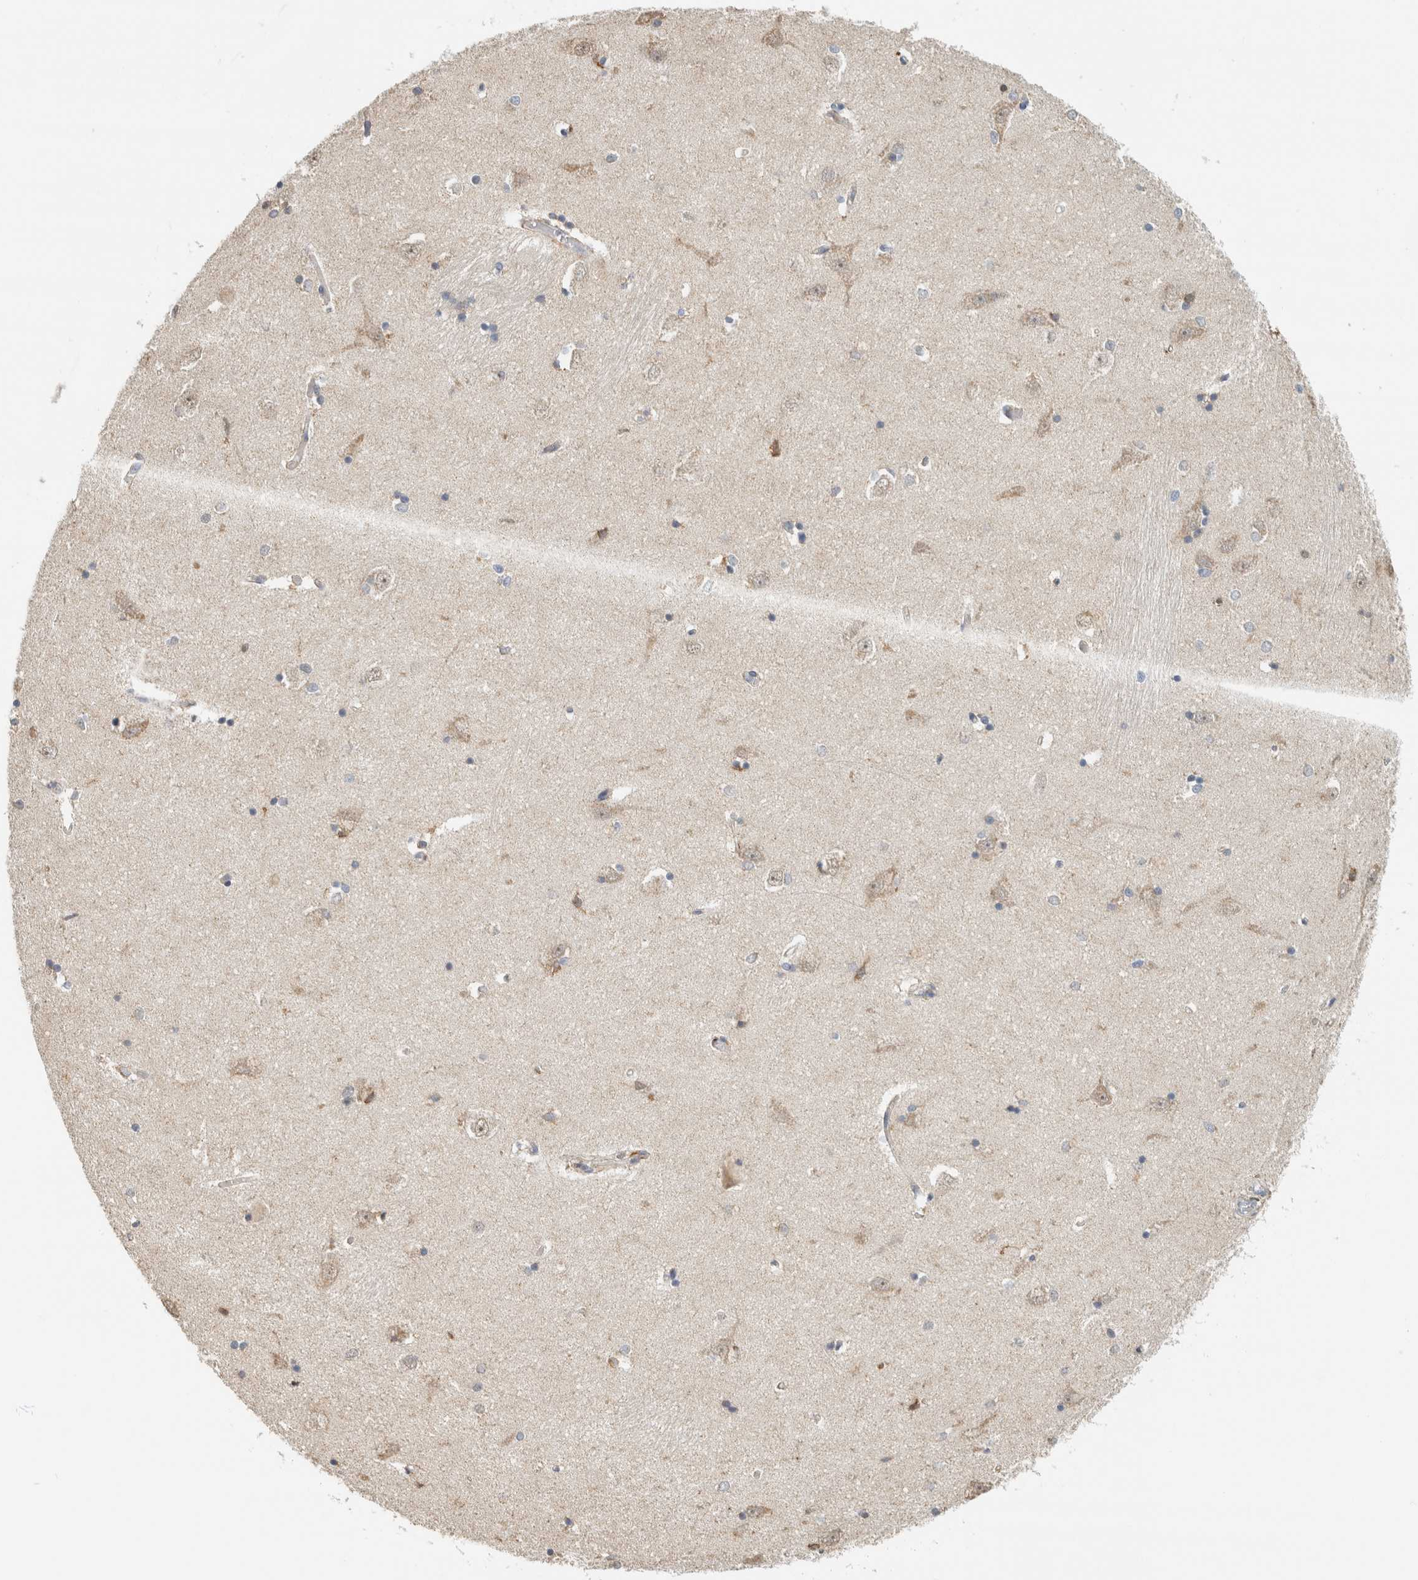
{"staining": {"intensity": "moderate", "quantity": "<25%", "location": "cytoplasmic/membranous"}, "tissue": "hippocampus", "cell_type": "Glial cells", "image_type": "normal", "snomed": [{"axis": "morphology", "description": "Normal tissue, NOS"}, {"axis": "topography", "description": "Hippocampus"}], "caption": "Immunohistochemical staining of unremarkable hippocampus shows moderate cytoplasmic/membranous protein staining in about <25% of glial cells.", "gene": "CAPG", "patient": {"sex": "male", "age": 45}}